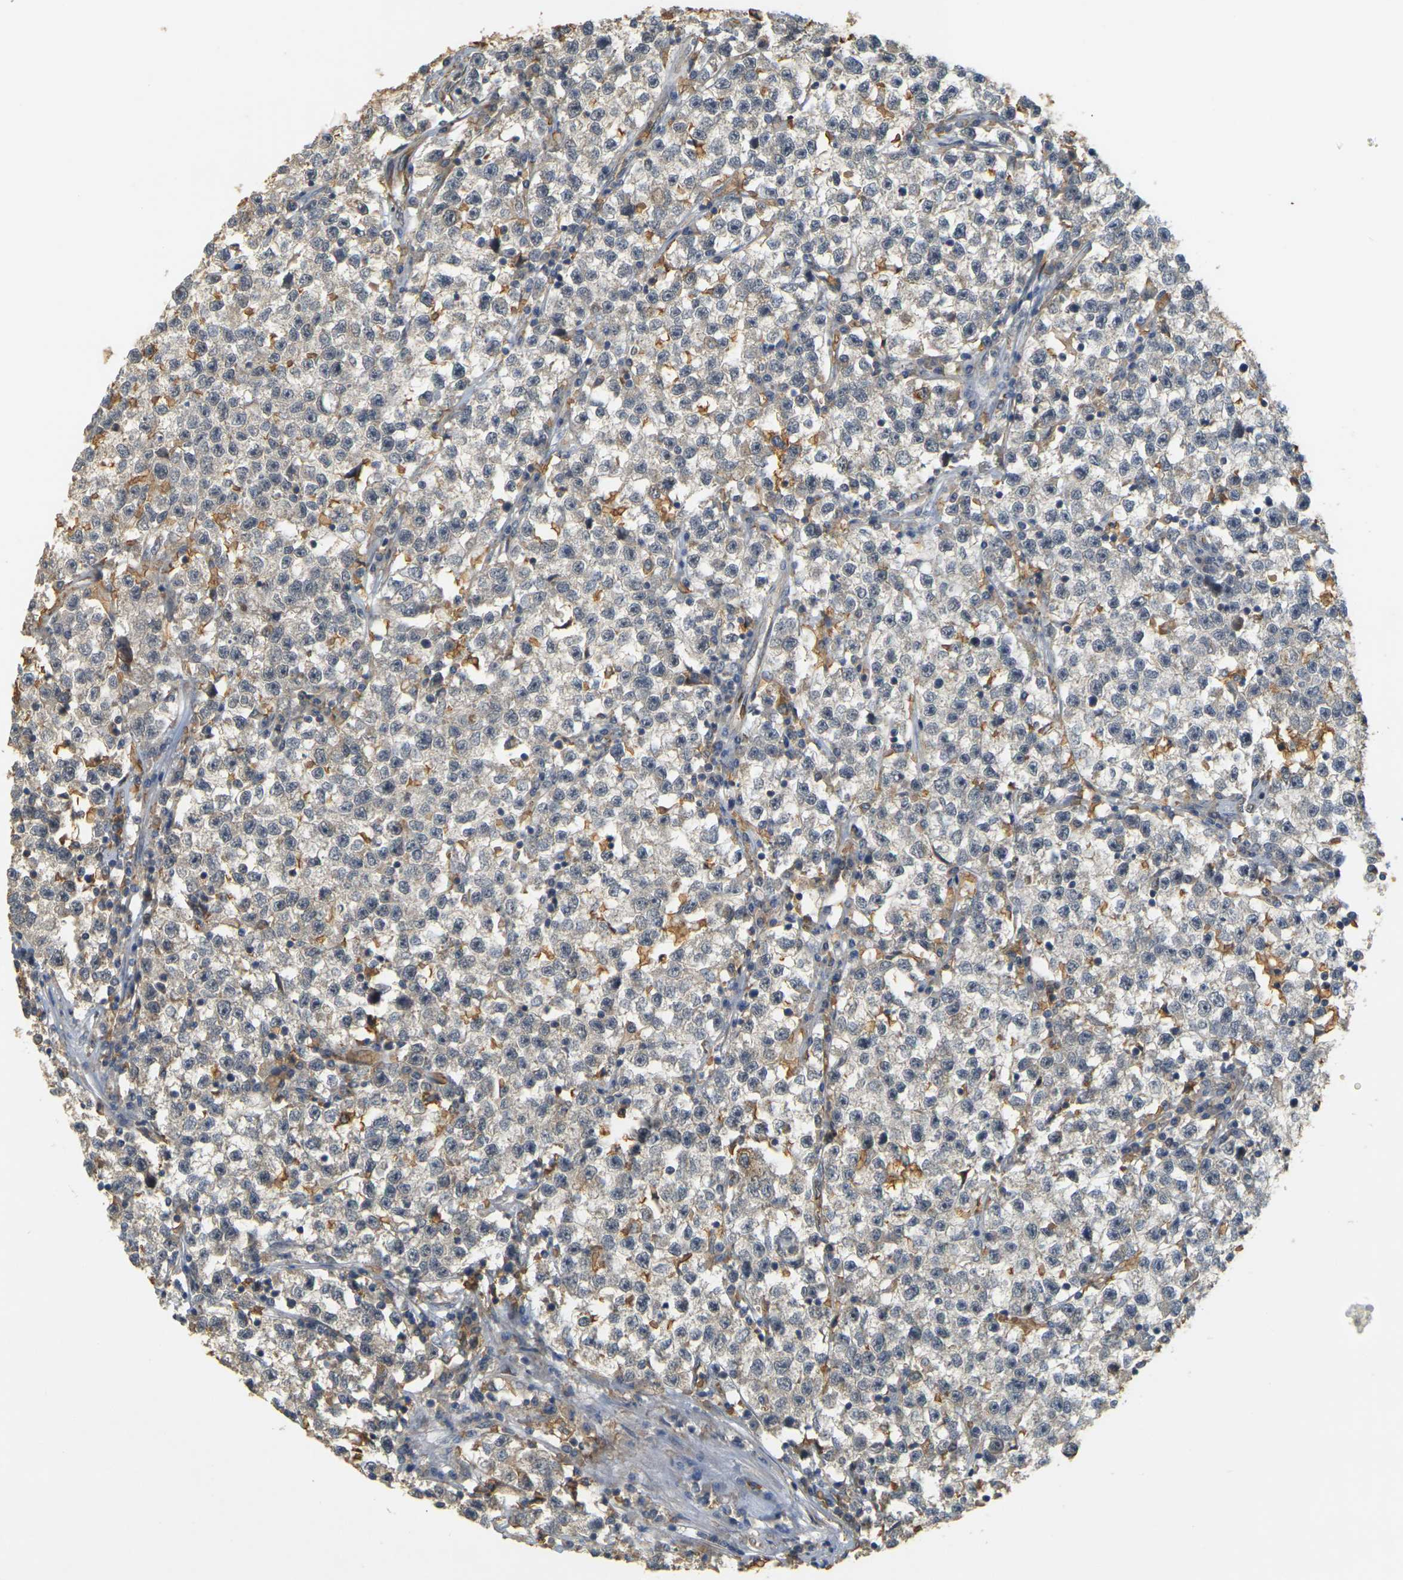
{"staining": {"intensity": "negative", "quantity": "none", "location": "none"}, "tissue": "testis cancer", "cell_type": "Tumor cells", "image_type": "cancer", "snomed": [{"axis": "morphology", "description": "Seminoma, NOS"}, {"axis": "topography", "description": "Testis"}], "caption": "This micrograph is of testis cancer (seminoma) stained with immunohistochemistry to label a protein in brown with the nuclei are counter-stained blue. There is no expression in tumor cells. (DAB immunohistochemistry (IHC) visualized using brightfield microscopy, high magnification).", "gene": "MEGF9", "patient": {"sex": "male", "age": 22}}